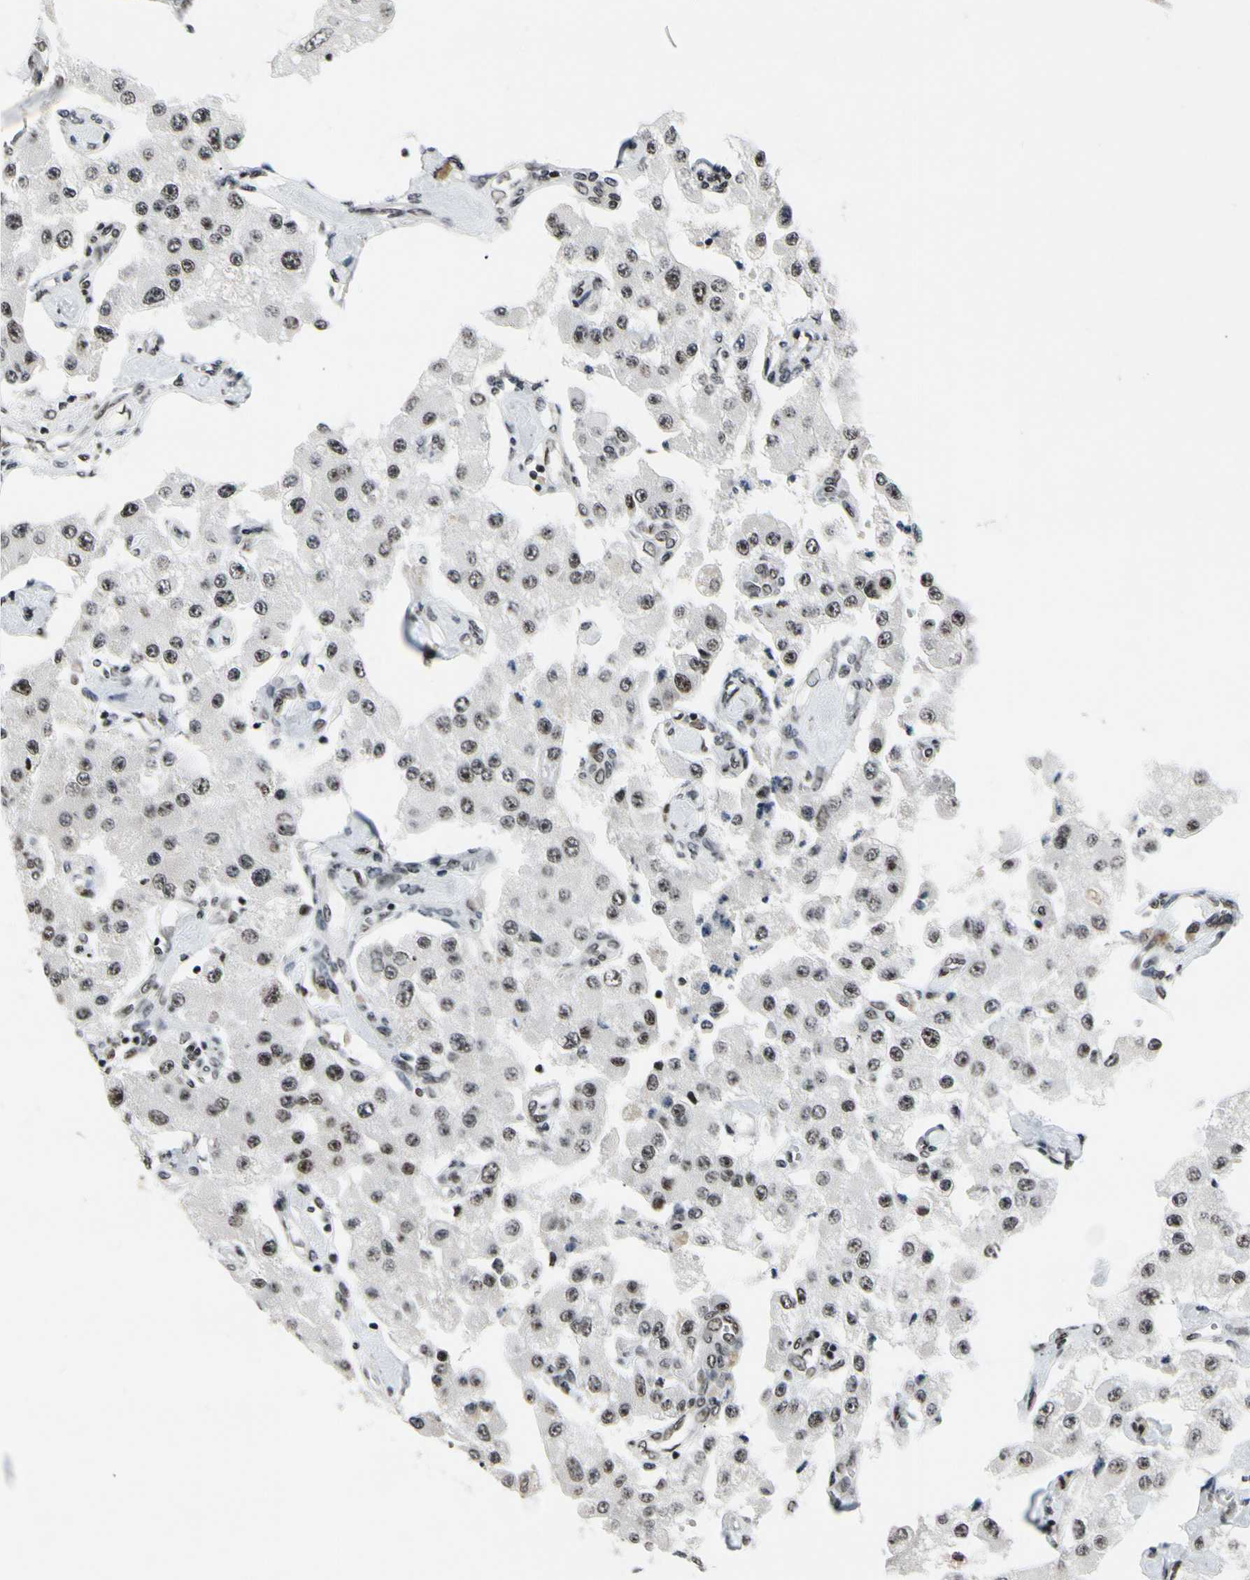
{"staining": {"intensity": "strong", "quantity": ">75%", "location": "nuclear"}, "tissue": "carcinoid", "cell_type": "Tumor cells", "image_type": "cancer", "snomed": [{"axis": "morphology", "description": "Carcinoid, malignant, NOS"}, {"axis": "topography", "description": "Pancreas"}], "caption": "IHC micrograph of neoplastic tissue: carcinoid (malignant) stained using immunohistochemistry (IHC) shows high levels of strong protein expression localized specifically in the nuclear of tumor cells, appearing as a nuclear brown color.", "gene": "RECQL", "patient": {"sex": "male", "age": 41}}